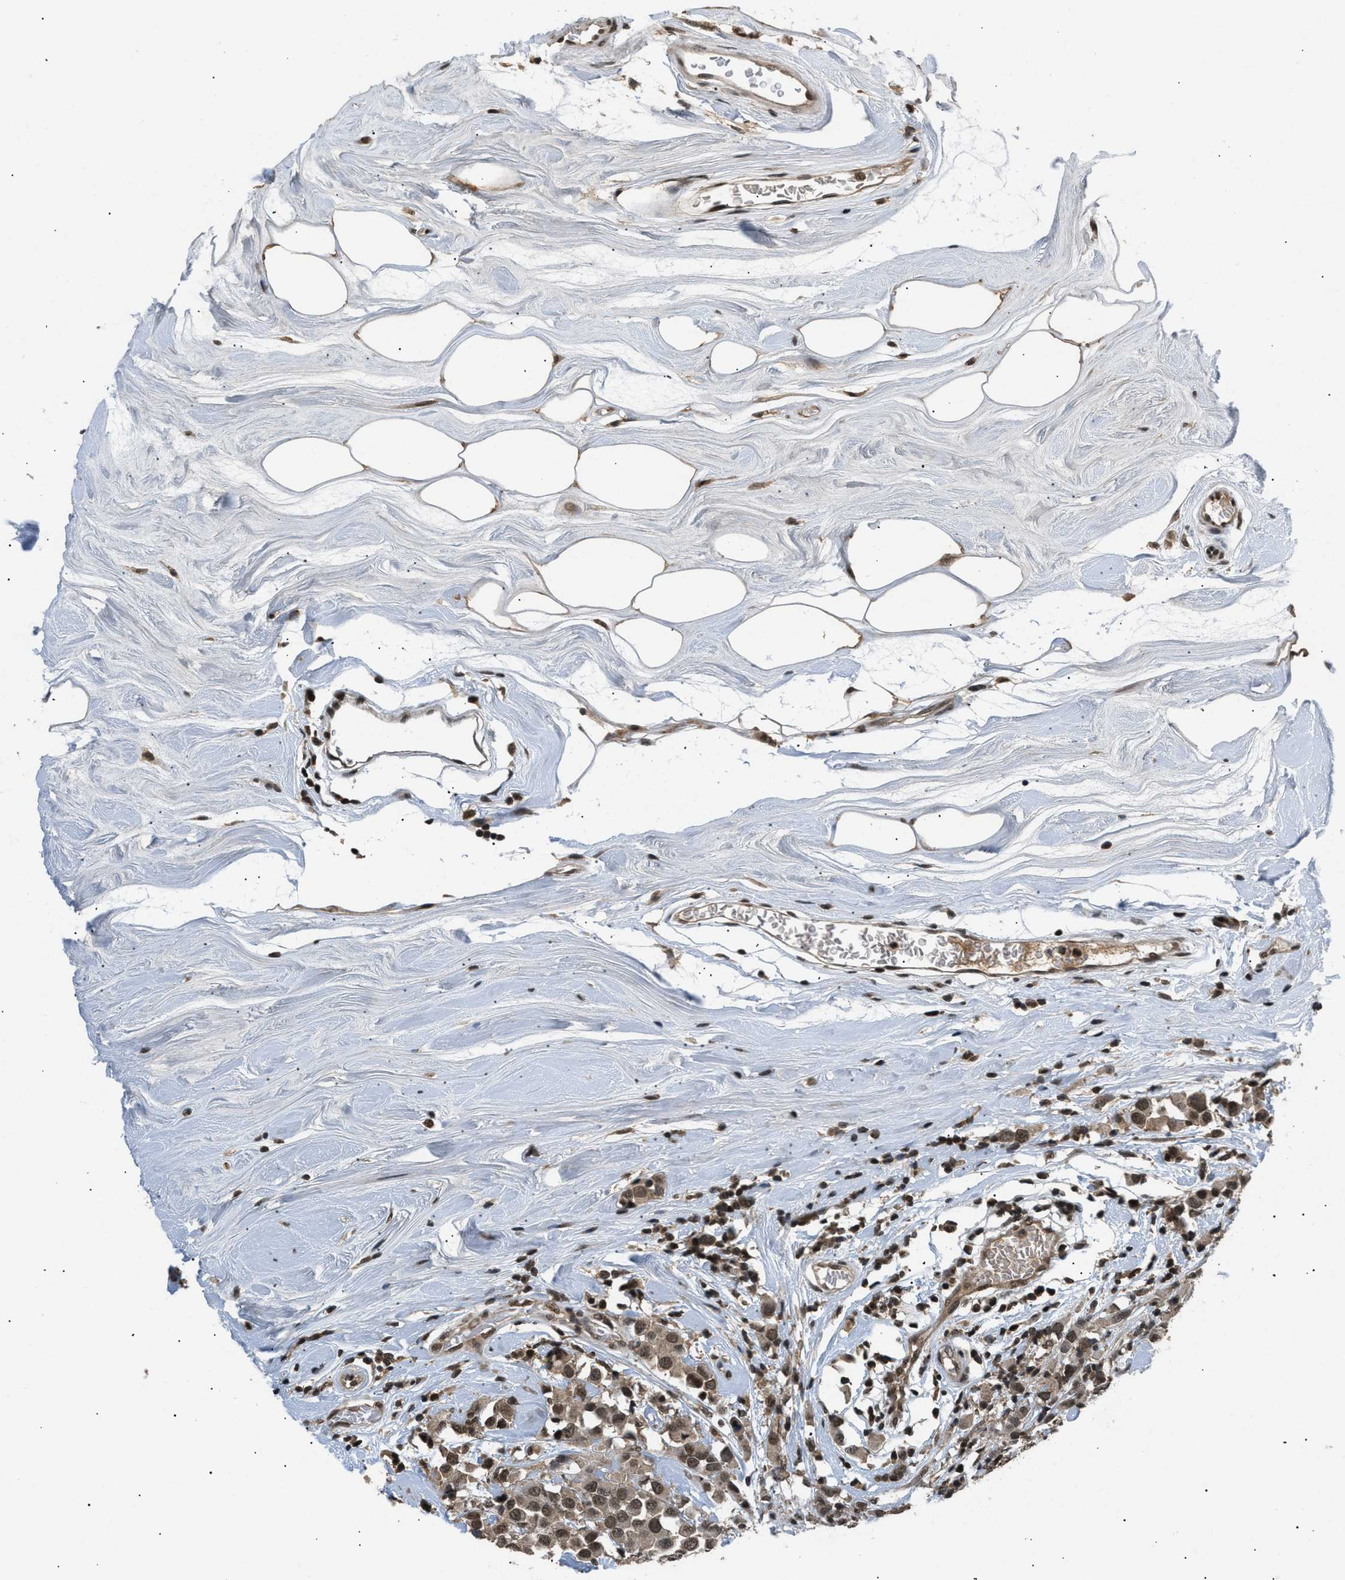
{"staining": {"intensity": "moderate", "quantity": ">75%", "location": "nuclear"}, "tissue": "breast cancer", "cell_type": "Tumor cells", "image_type": "cancer", "snomed": [{"axis": "morphology", "description": "Duct carcinoma"}, {"axis": "topography", "description": "Breast"}], "caption": "Breast cancer (infiltrating ductal carcinoma) was stained to show a protein in brown. There is medium levels of moderate nuclear positivity in about >75% of tumor cells.", "gene": "RBM5", "patient": {"sex": "female", "age": 61}}